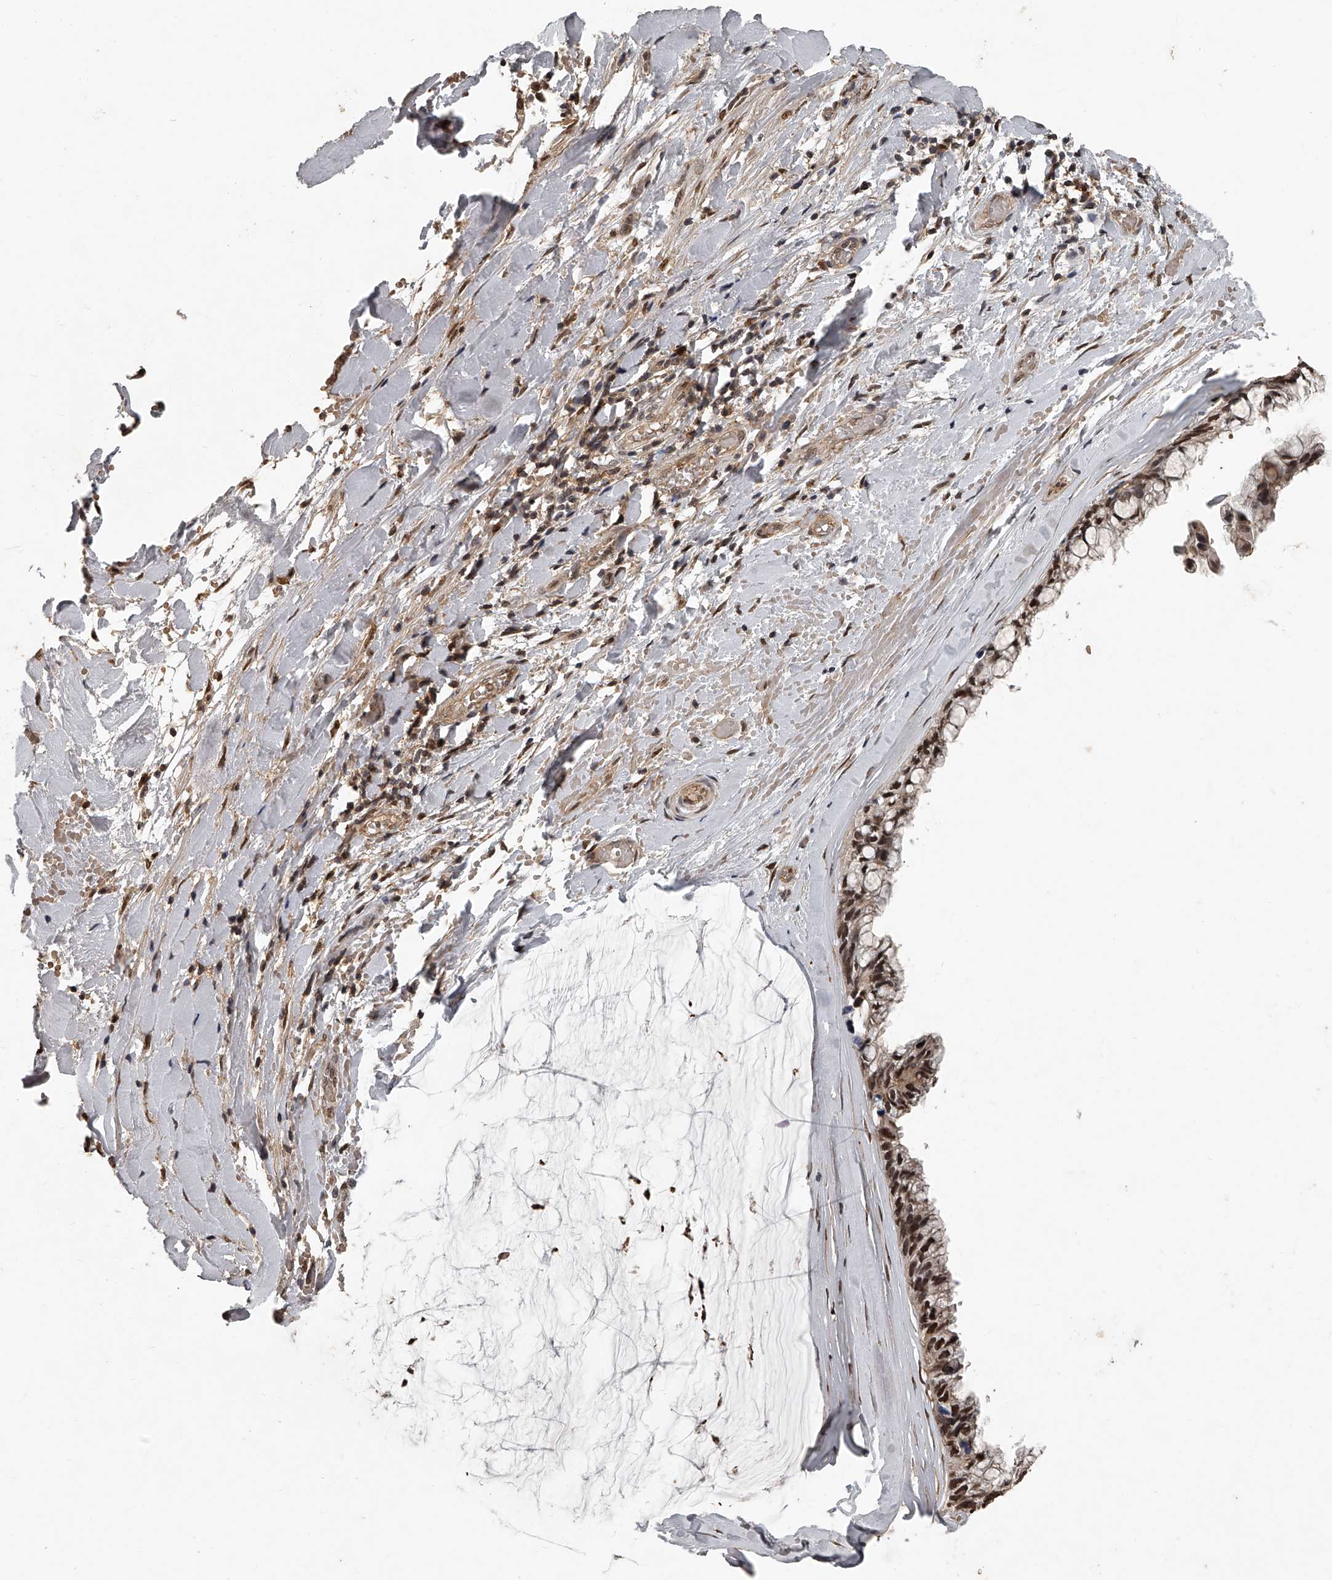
{"staining": {"intensity": "strong", "quantity": ">75%", "location": "nuclear"}, "tissue": "ovarian cancer", "cell_type": "Tumor cells", "image_type": "cancer", "snomed": [{"axis": "morphology", "description": "Cystadenocarcinoma, mucinous, NOS"}, {"axis": "topography", "description": "Ovary"}], "caption": "A brown stain shows strong nuclear positivity of a protein in human ovarian cancer (mucinous cystadenocarcinoma) tumor cells. The staining was performed using DAB (3,3'-diaminobenzidine), with brown indicating positive protein expression. Nuclei are stained blue with hematoxylin.", "gene": "PLEKHG1", "patient": {"sex": "female", "age": 39}}